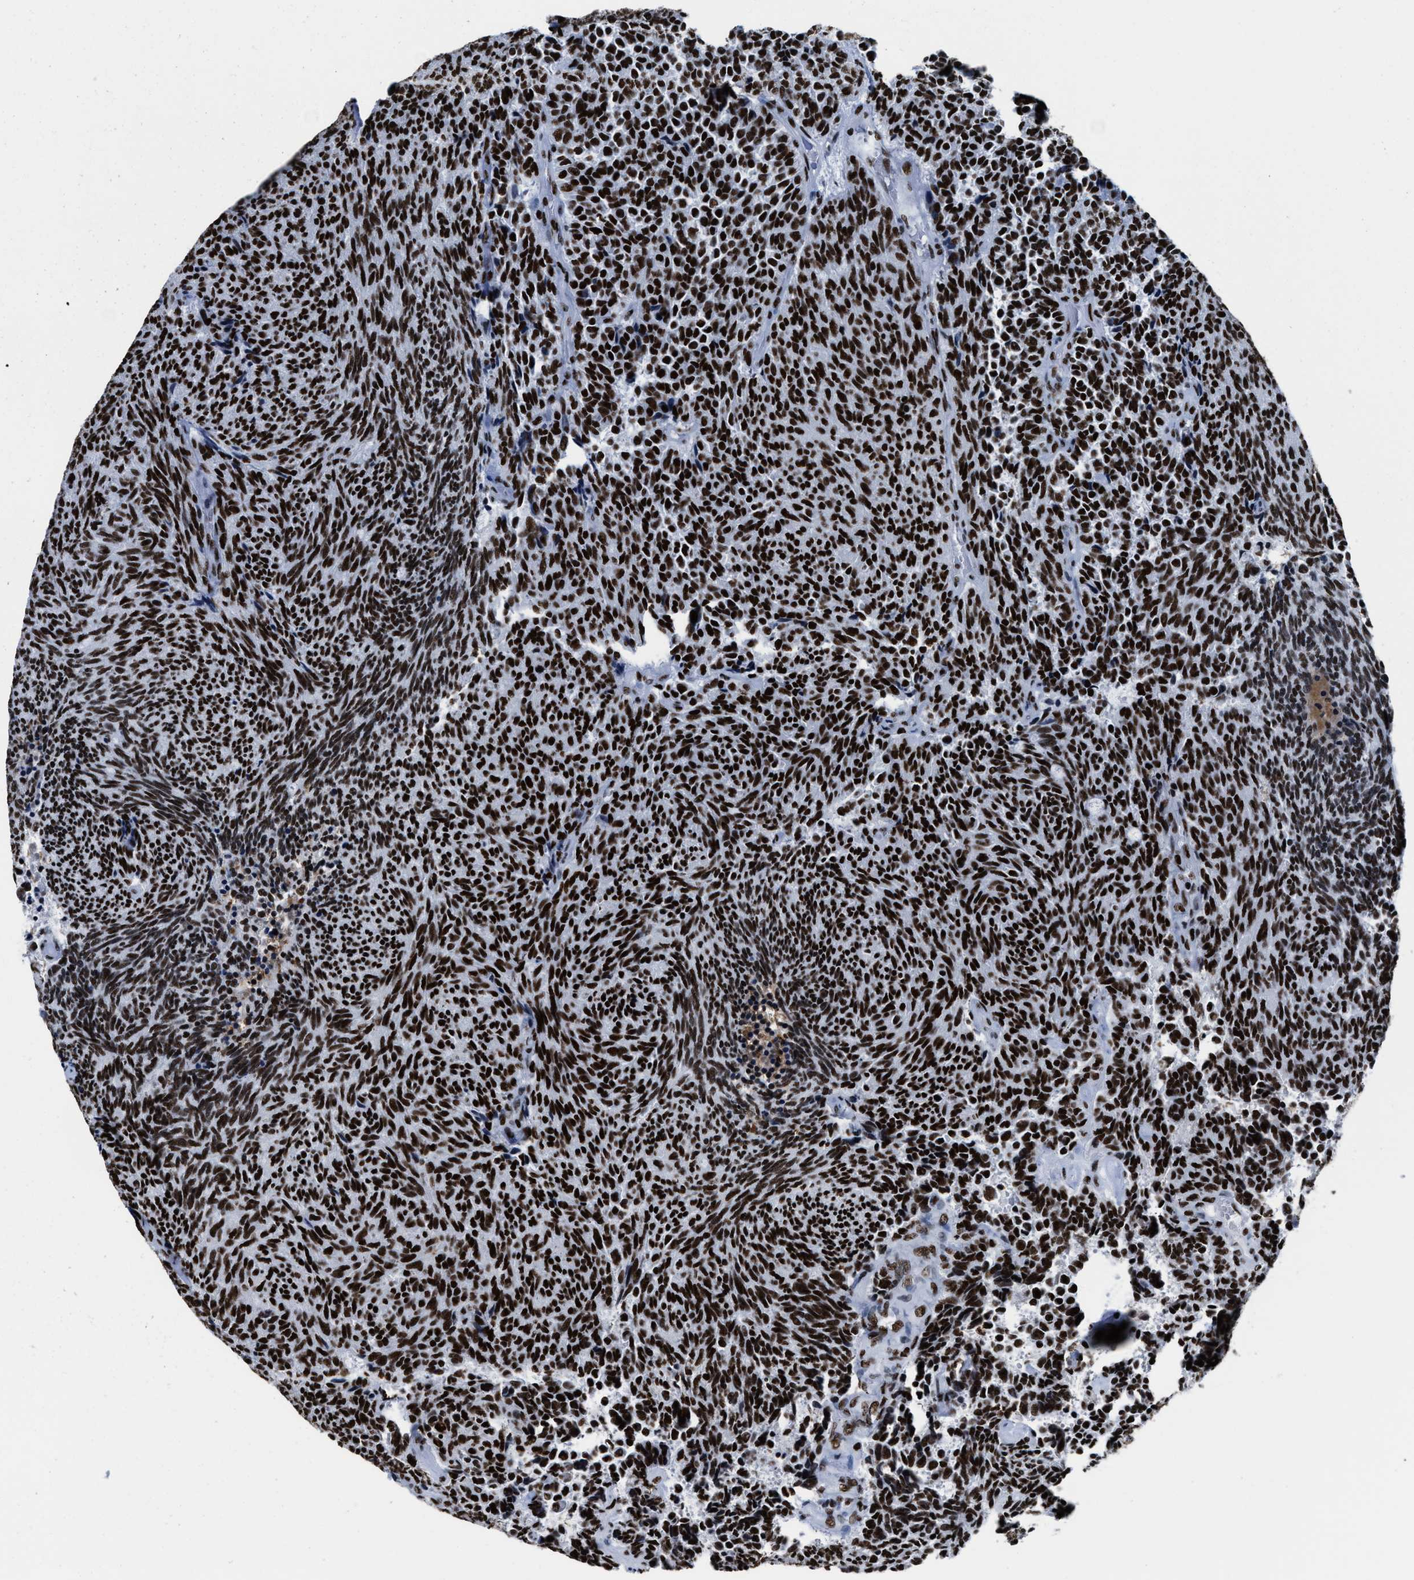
{"staining": {"intensity": "strong", "quantity": ">75%", "location": "nuclear"}, "tissue": "carcinoid", "cell_type": "Tumor cells", "image_type": "cancer", "snomed": [{"axis": "morphology", "description": "Carcinoid, malignant, NOS"}, {"axis": "topography", "description": "Pancreas"}], "caption": "An IHC image of tumor tissue is shown. Protein staining in brown highlights strong nuclear positivity in carcinoid within tumor cells.", "gene": "SMARCC2", "patient": {"sex": "female", "age": 54}}